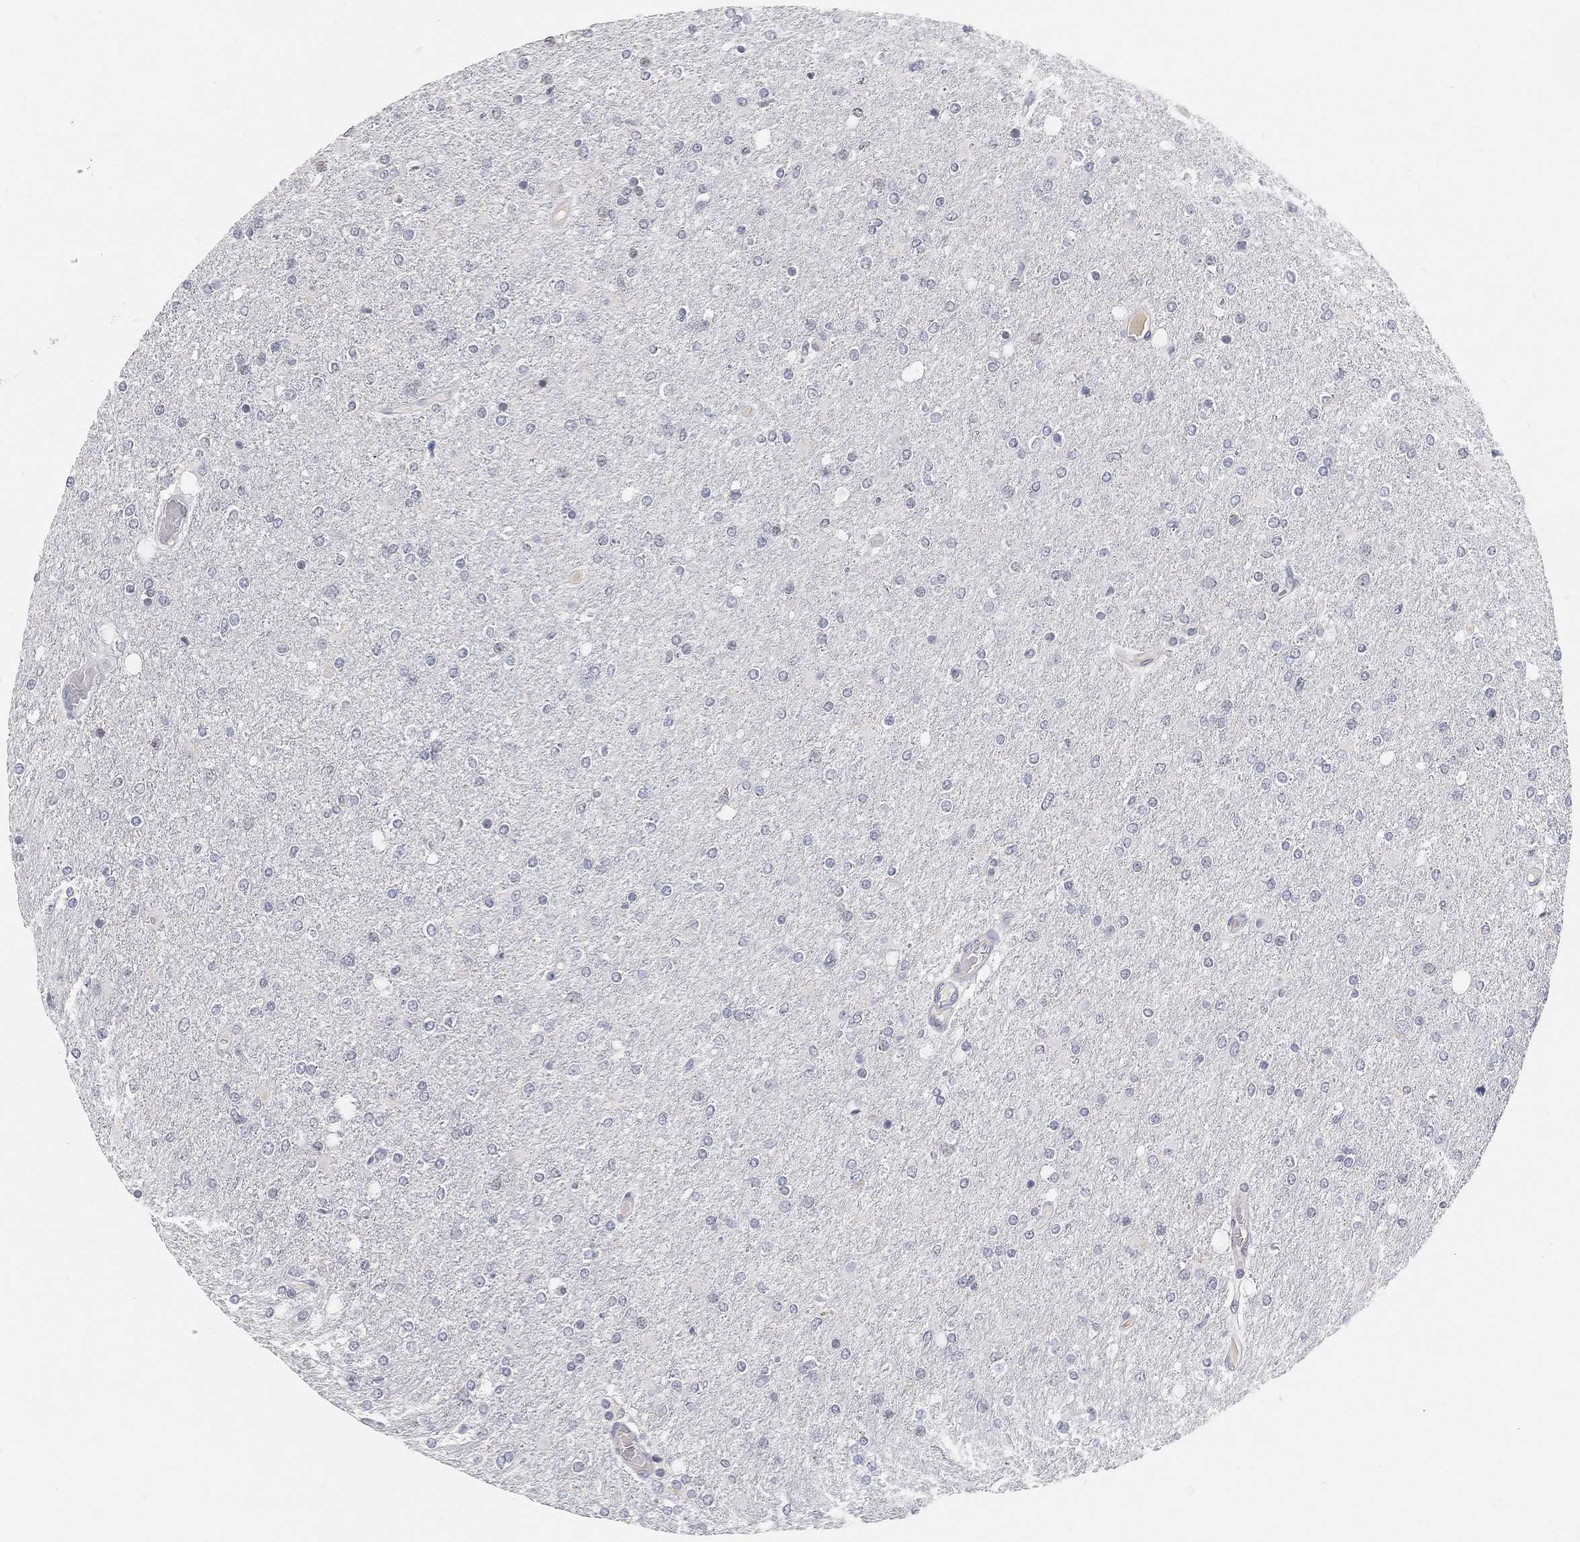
{"staining": {"intensity": "negative", "quantity": "none", "location": "none"}, "tissue": "glioma", "cell_type": "Tumor cells", "image_type": "cancer", "snomed": [{"axis": "morphology", "description": "Glioma, malignant, High grade"}, {"axis": "topography", "description": "Cerebral cortex"}], "caption": "Photomicrograph shows no protein positivity in tumor cells of glioma tissue. The staining is performed using DAB (3,3'-diaminobenzidine) brown chromogen with nuclei counter-stained in using hematoxylin.", "gene": "ARG1", "patient": {"sex": "male", "age": 70}}